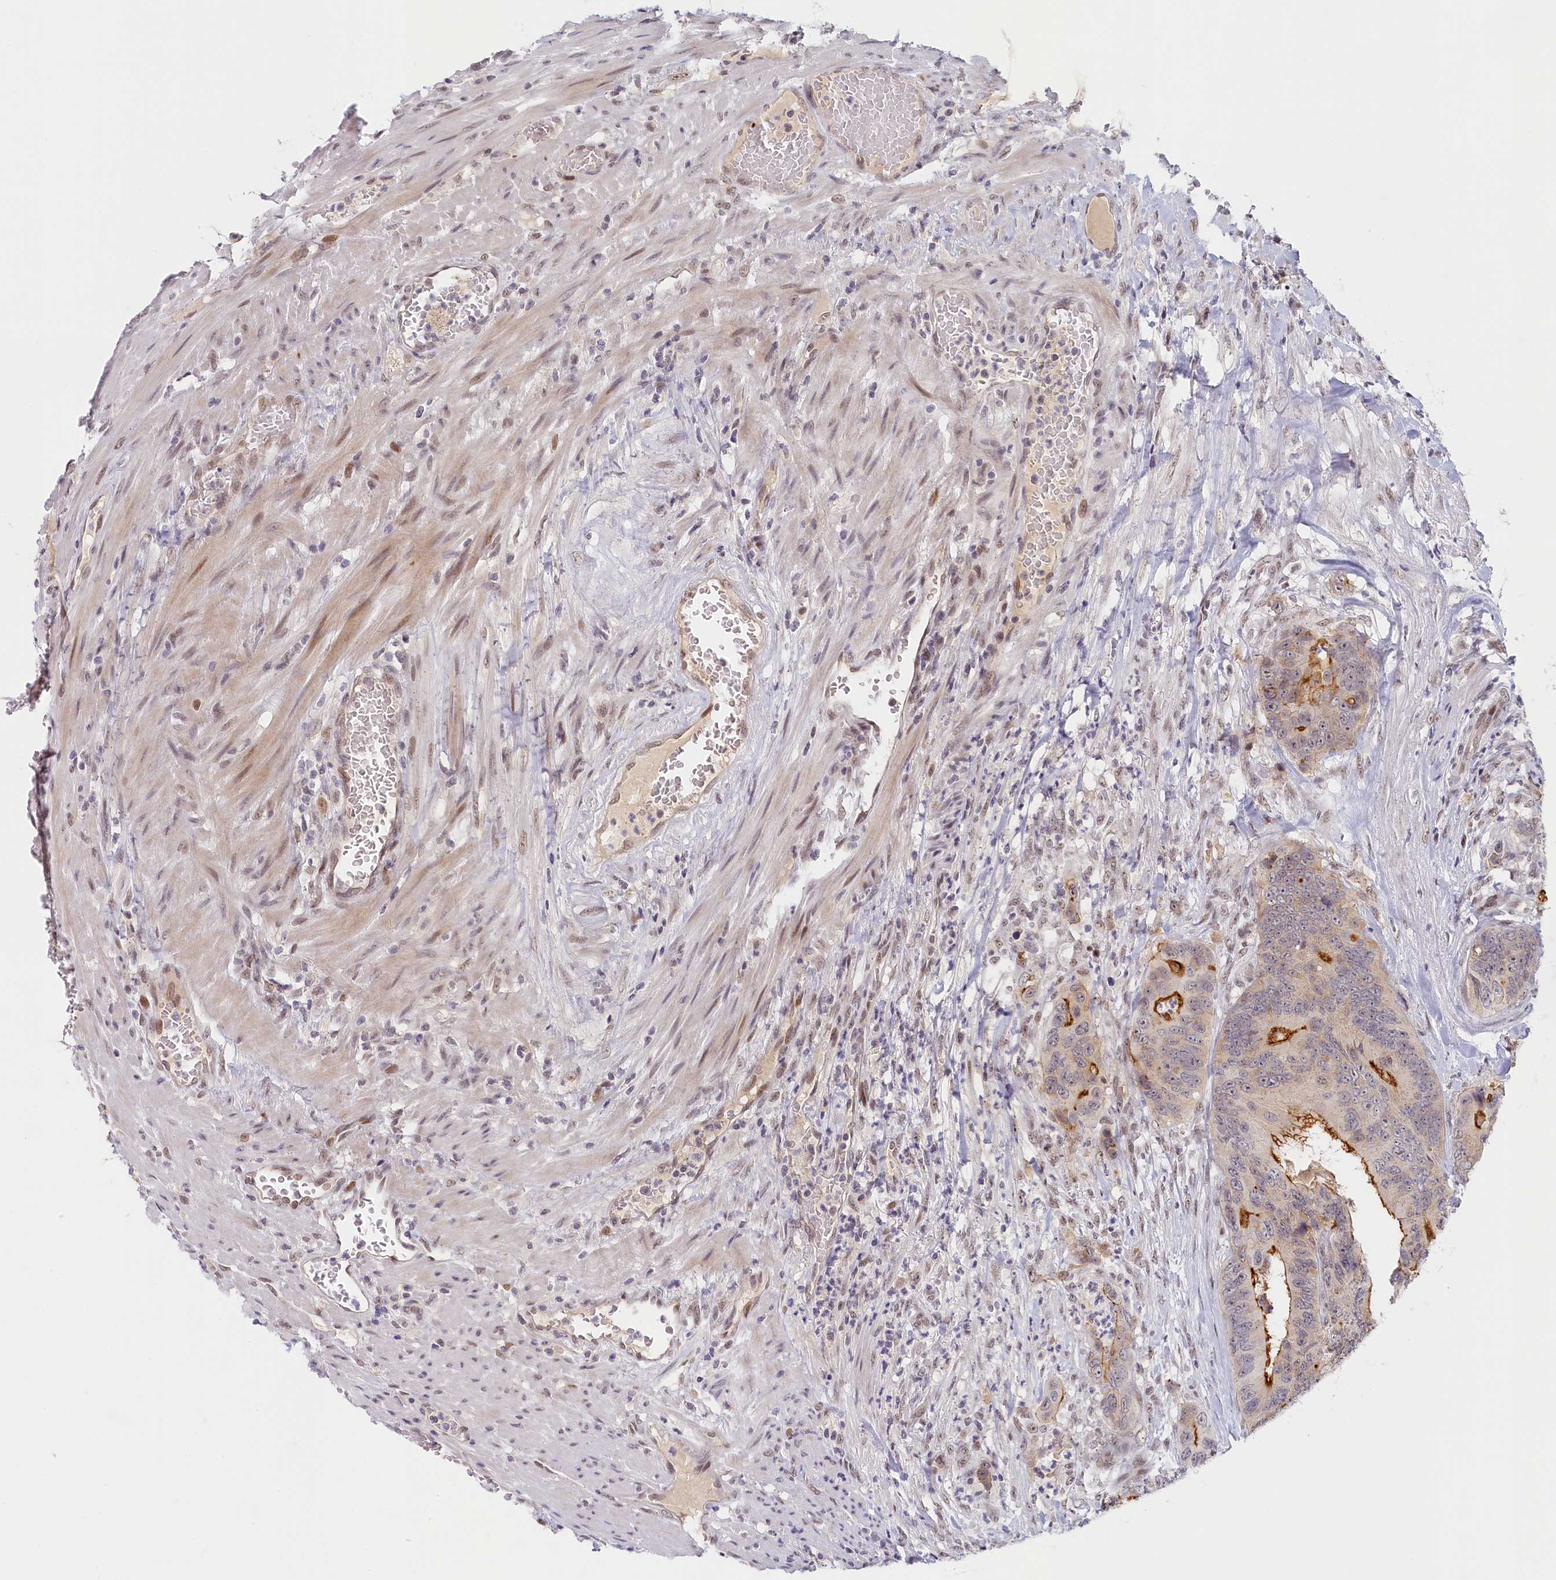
{"staining": {"intensity": "strong", "quantity": "<25%", "location": "cytoplasmic/membranous"}, "tissue": "colorectal cancer", "cell_type": "Tumor cells", "image_type": "cancer", "snomed": [{"axis": "morphology", "description": "Adenocarcinoma, NOS"}, {"axis": "topography", "description": "Colon"}], "caption": "Tumor cells display medium levels of strong cytoplasmic/membranous positivity in about <25% of cells in colorectal cancer (adenocarcinoma).", "gene": "SEC31B", "patient": {"sex": "male", "age": 84}}